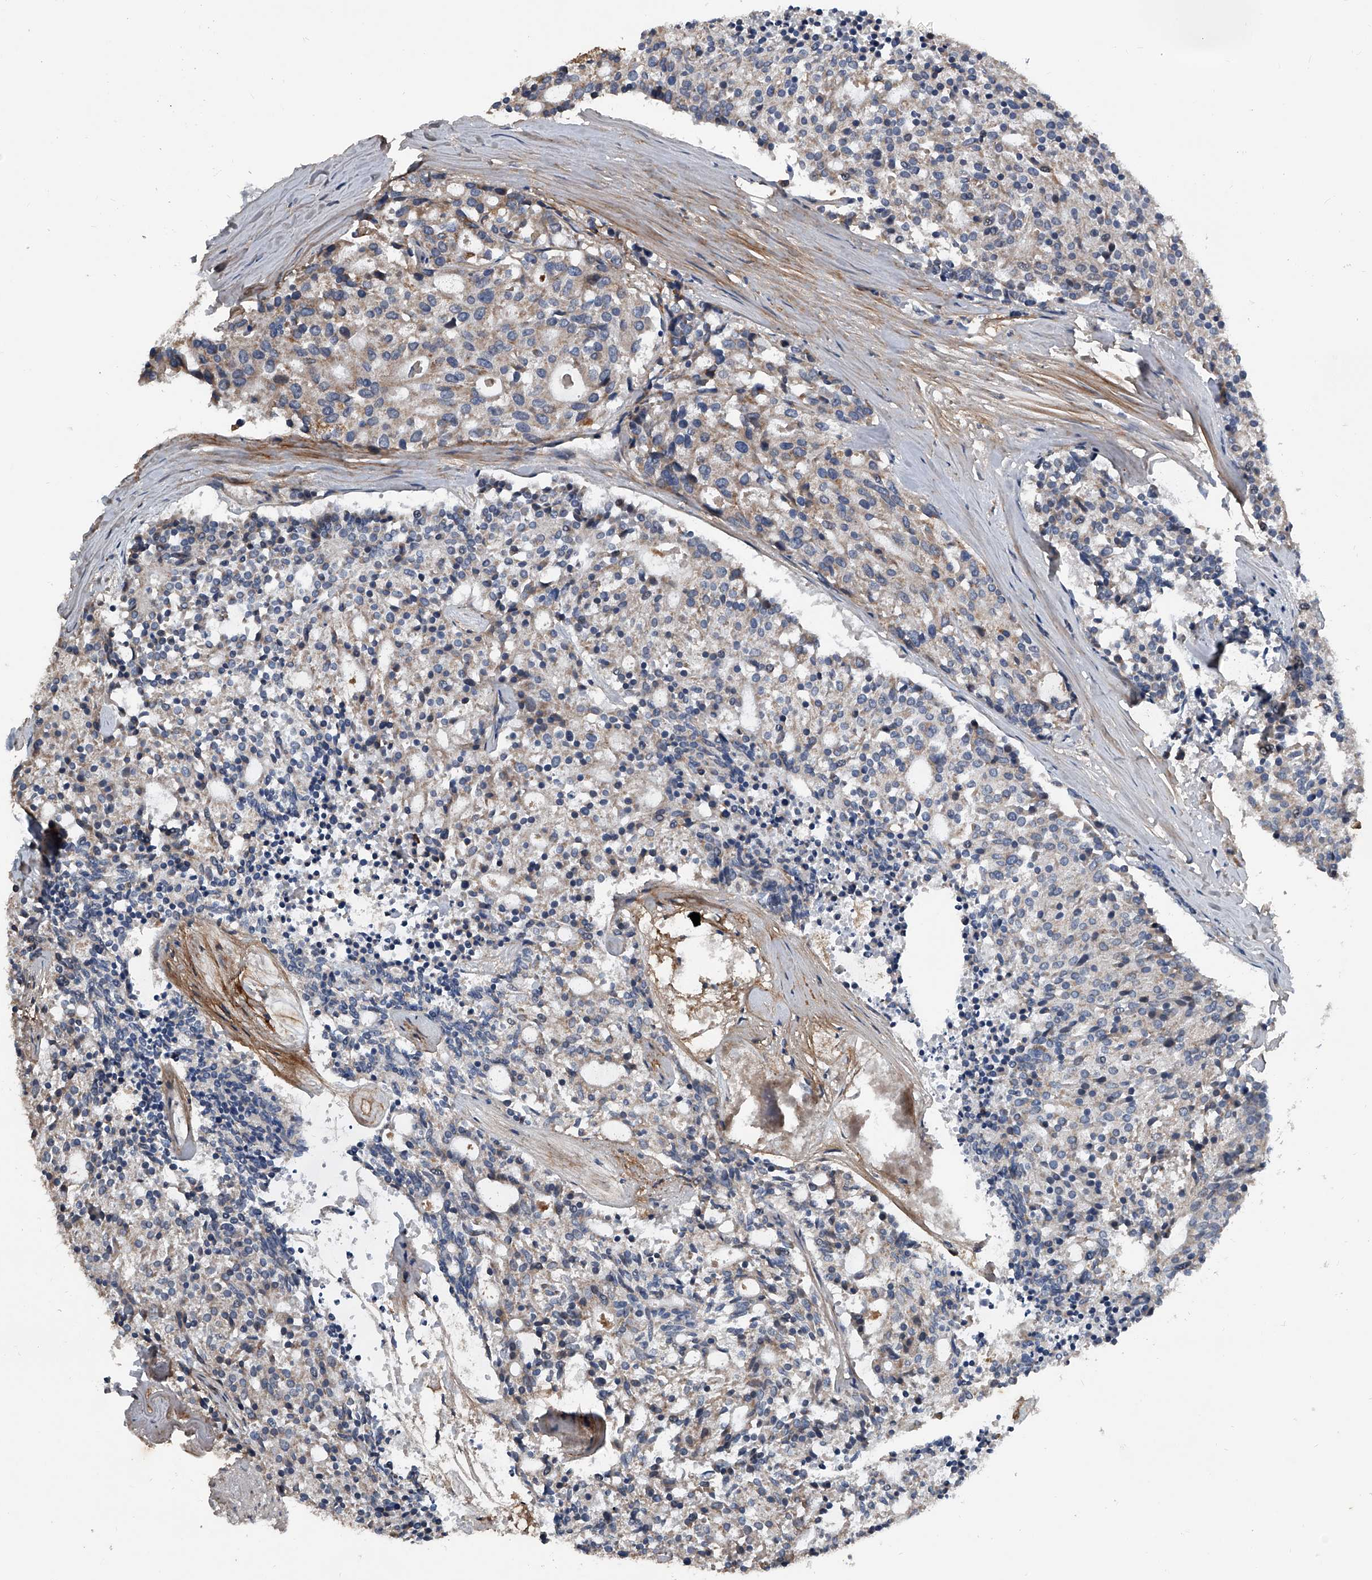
{"staining": {"intensity": "weak", "quantity": "25%-75%", "location": "cytoplasmic/membranous"}, "tissue": "carcinoid", "cell_type": "Tumor cells", "image_type": "cancer", "snomed": [{"axis": "morphology", "description": "Carcinoid, malignant, NOS"}, {"axis": "topography", "description": "Pancreas"}], "caption": "Carcinoid (malignant) stained for a protein displays weak cytoplasmic/membranous positivity in tumor cells.", "gene": "PHACTR1", "patient": {"sex": "female", "age": 54}}